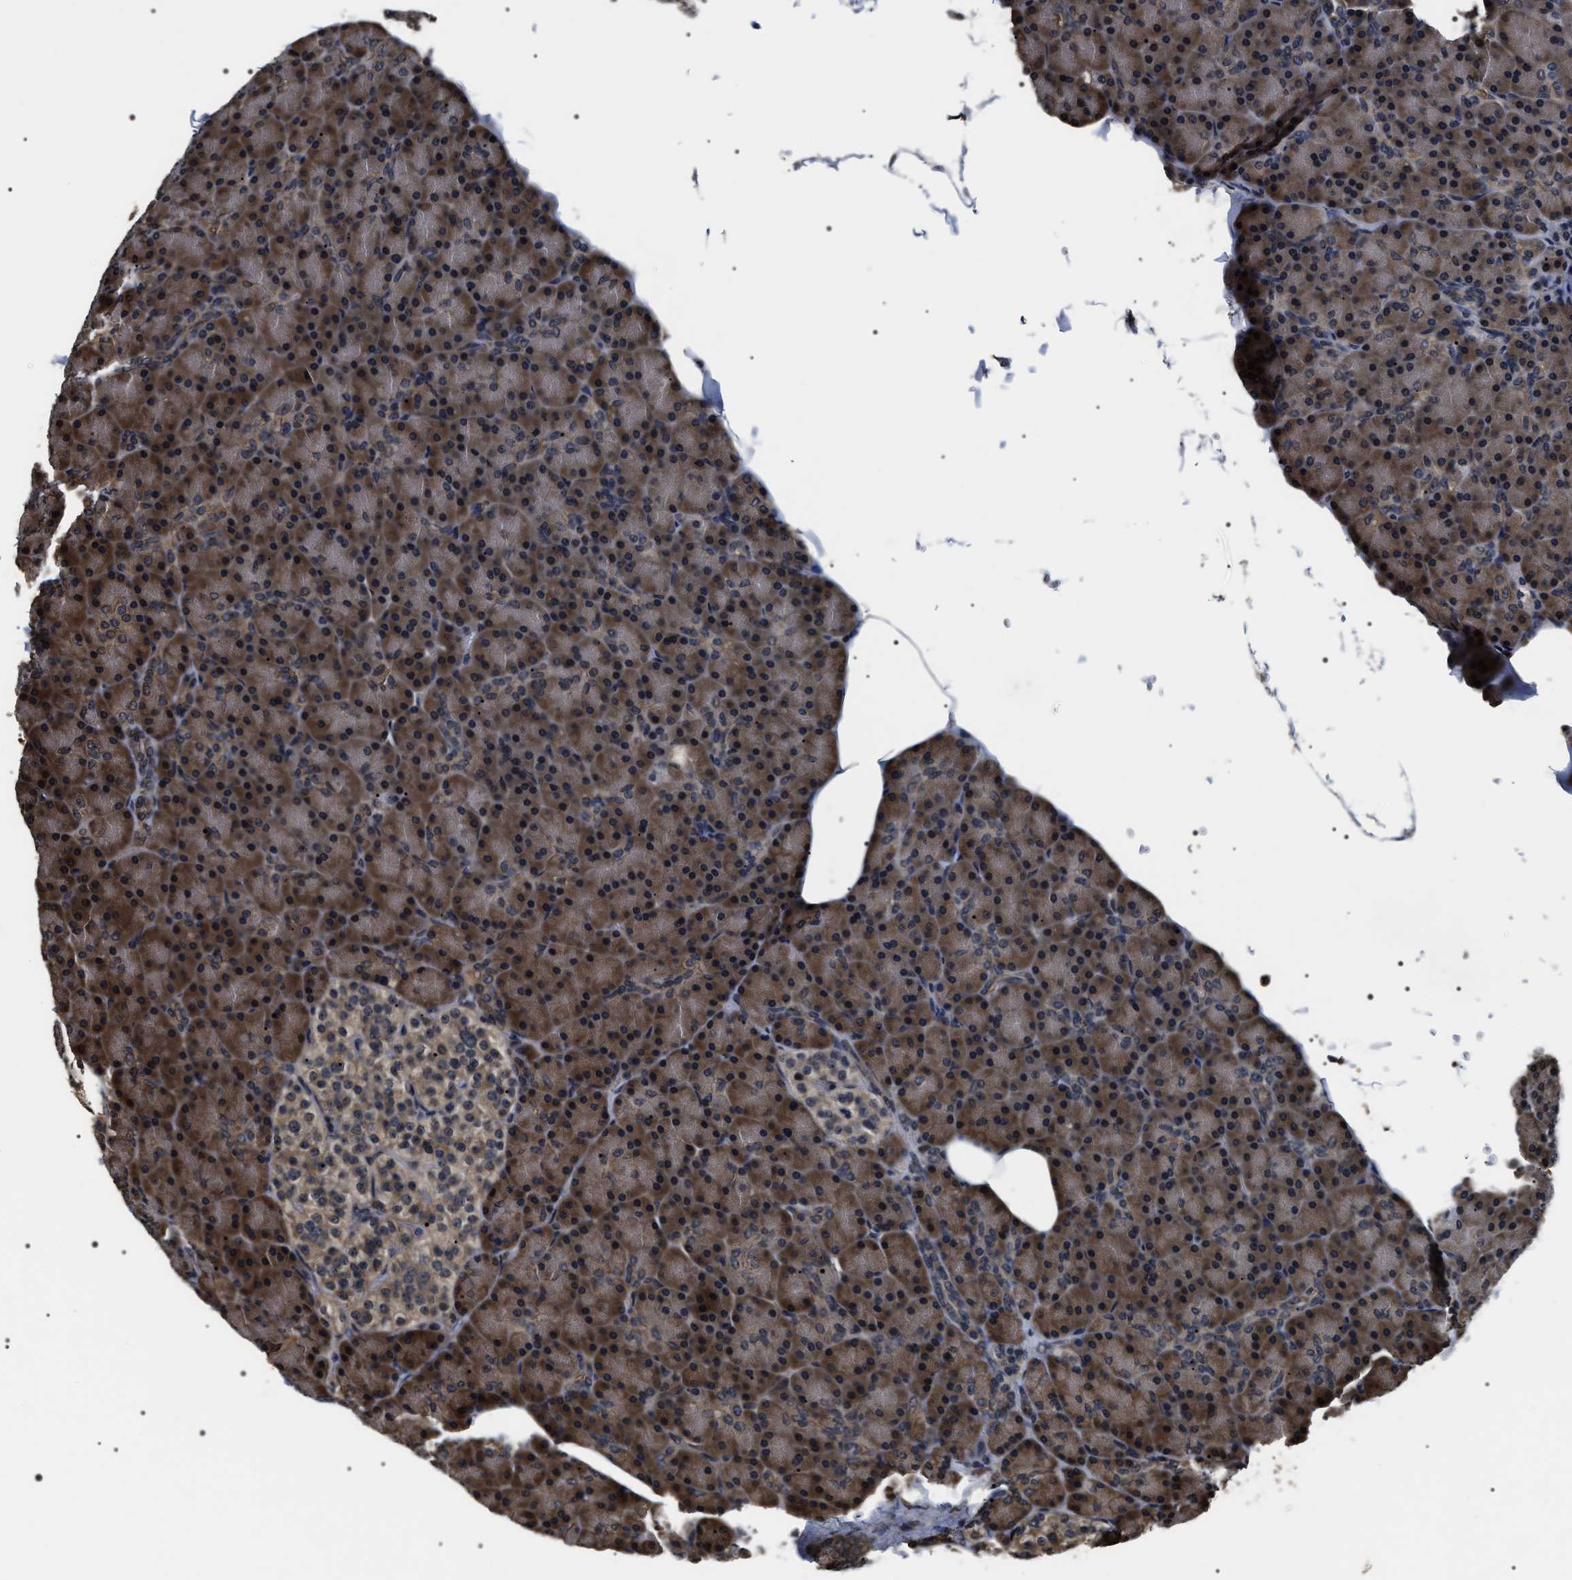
{"staining": {"intensity": "moderate", "quantity": "25%-75%", "location": "cytoplasmic/membranous,nuclear"}, "tissue": "pancreas", "cell_type": "Exocrine glandular cells", "image_type": "normal", "snomed": [{"axis": "morphology", "description": "Normal tissue, NOS"}, {"axis": "topography", "description": "Pancreas"}], "caption": "Benign pancreas exhibits moderate cytoplasmic/membranous,nuclear positivity in about 25%-75% of exocrine glandular cells.", "gene": "ARHGAP22", "patient": {"sex": "female", "age": 43}}